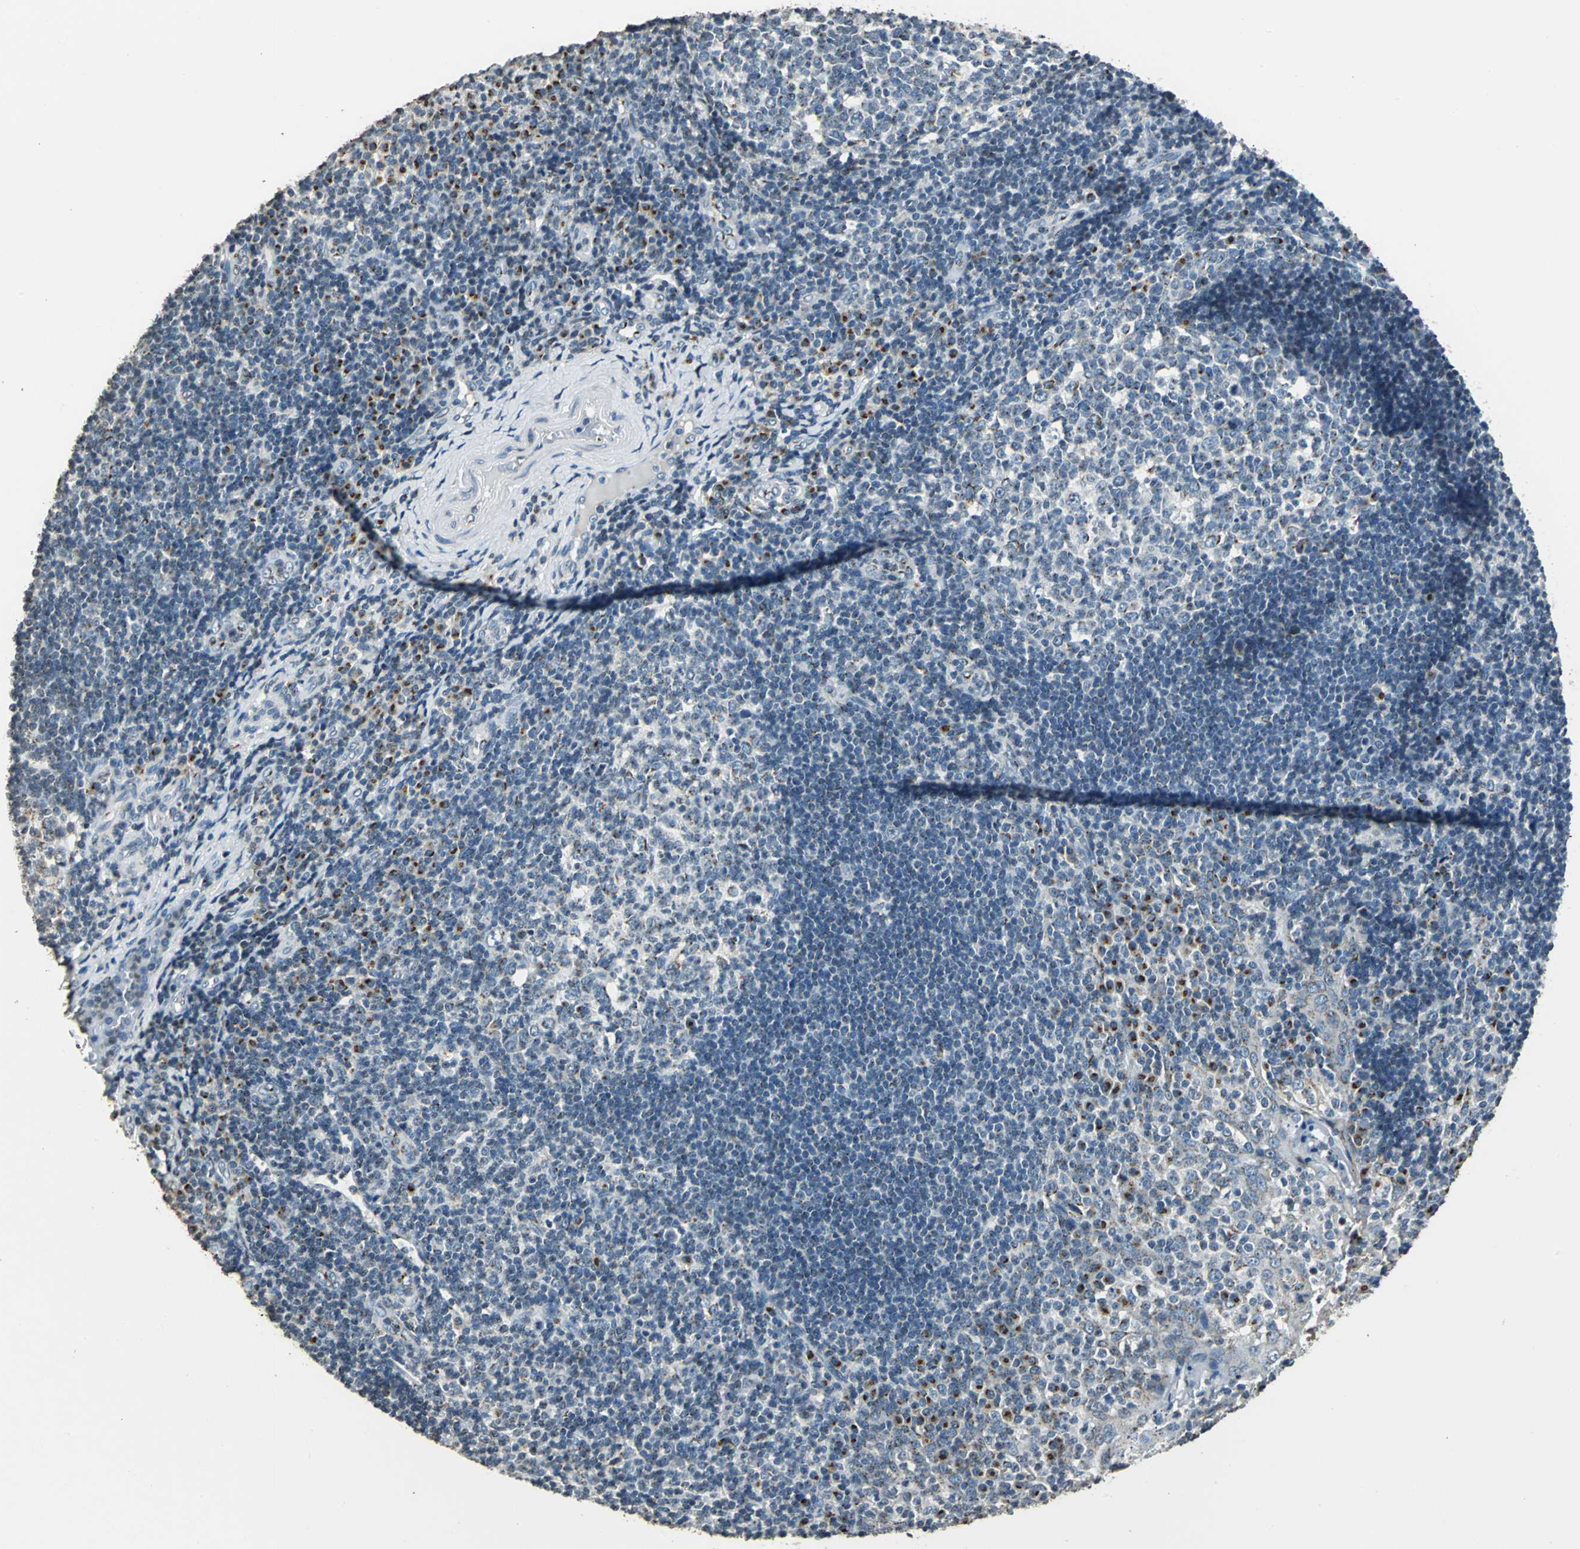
{"staining": {"intensity": "strong", "quantity": "25%-75%", "location": "cytoplasmic/membranous"}, "tissue": "tonsil", "cell_type": "Germinal center cells", "image_type": "normal", "snomed": [{"axis": "morphology", "description": "Normal tissue, NOS"}, {"axis": "topography", "description": "Tonsil"}], "caption": "This image displays benign tonsil stained with IHC to label a protein in brown. The cytoplasmic/membranous of germinal center cells show strong positivity for the protein. Nuclei are counter-stained blue.", "gene": "TMEM115", "patient": {"sex": "female", "age": 40}}